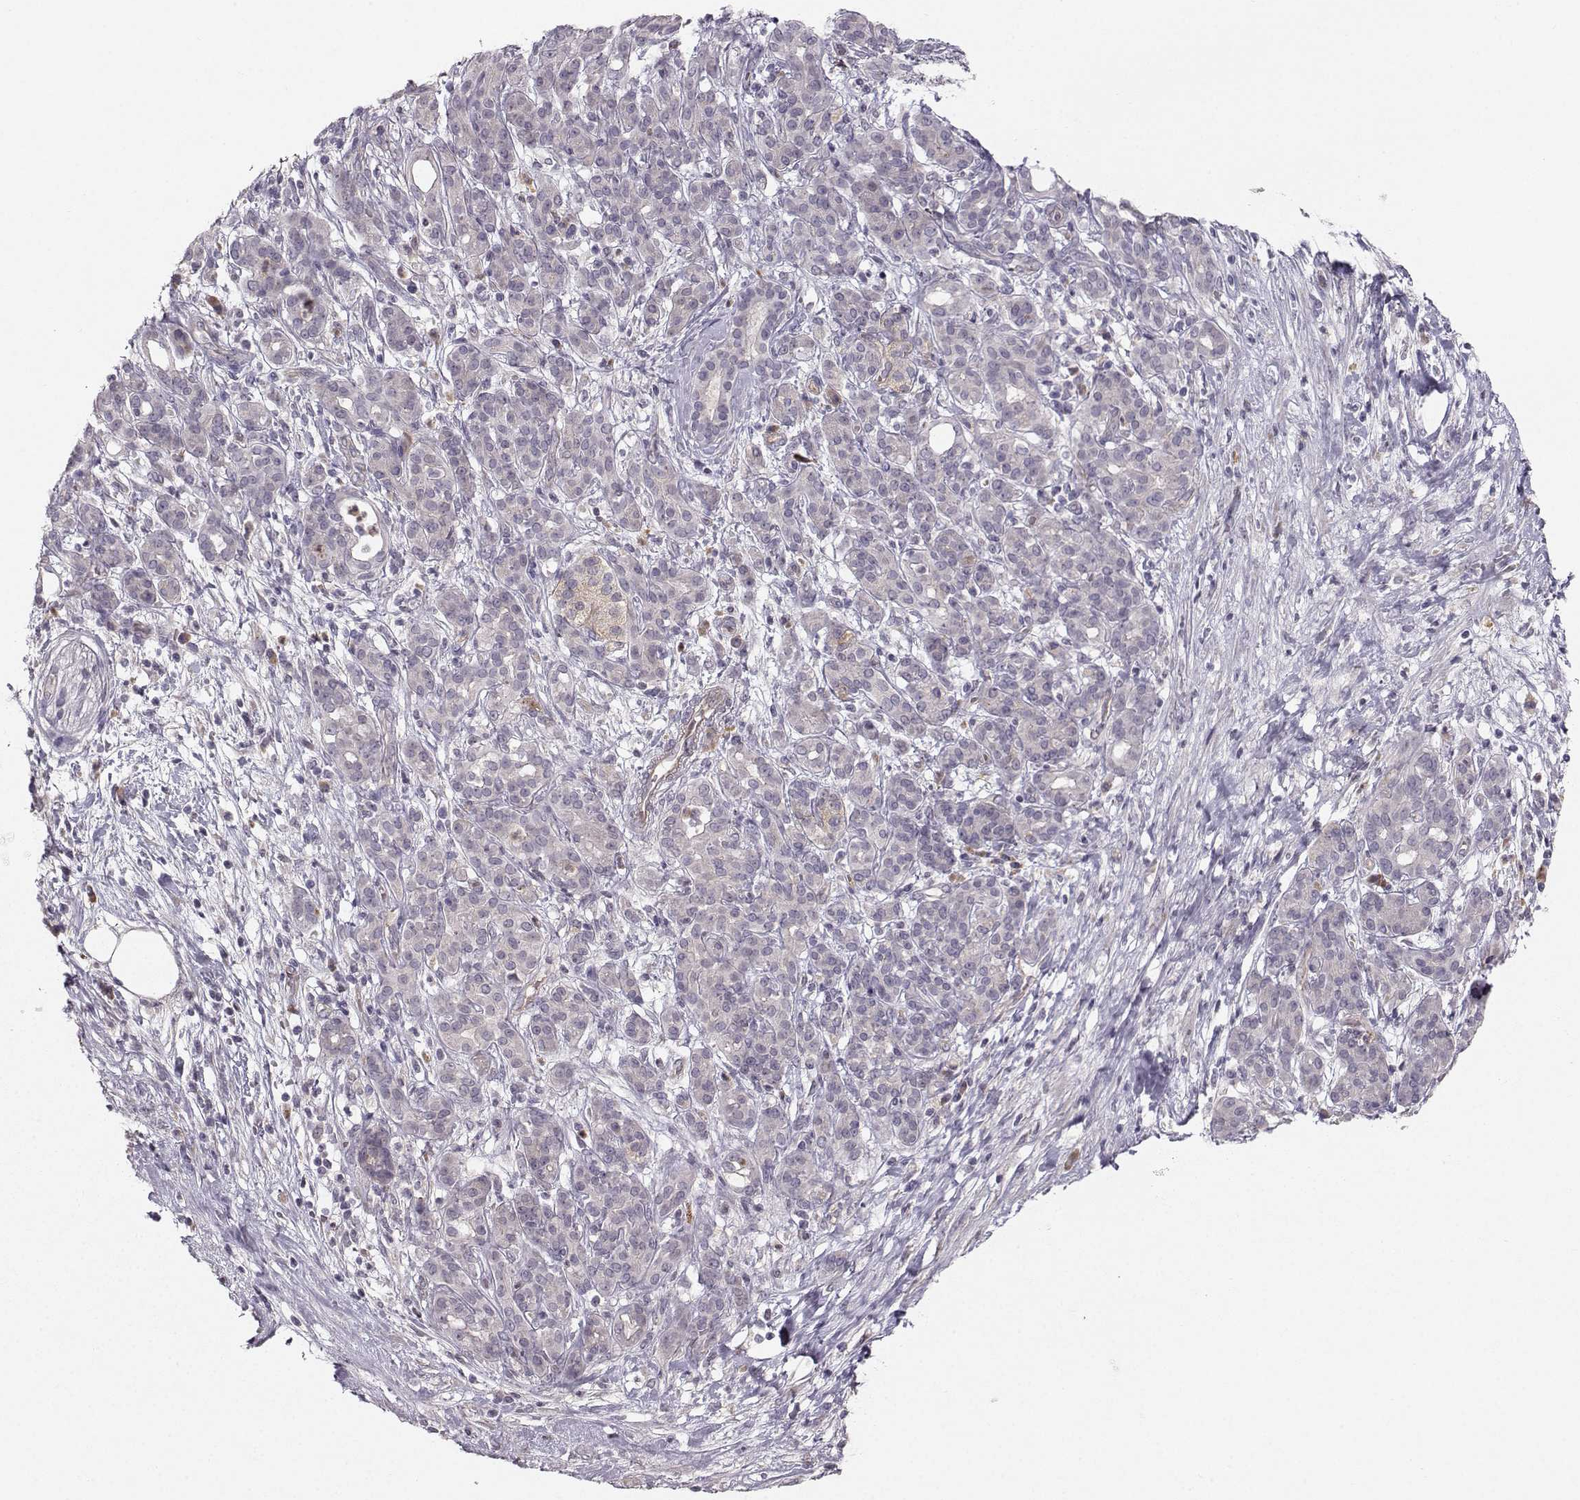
{"staining": {"intensity": "negative", "quantity": "none", "location": "none"}, "tissue": "pancreatic cancer", "cell_type": "Tumor cells", "image_type": "cancer", "snomed": [{"axis": "morphology", "description": "Adenocarcinoma, NOS"}, {"axis": "topography", "description": "Pancreas"}], "caption": "Tumor cells are negative for brown protein staining in adenocarcinoma (pancreatic).", "gene": "OPRD1", "patient": {"sex": "male", "age": 44}}